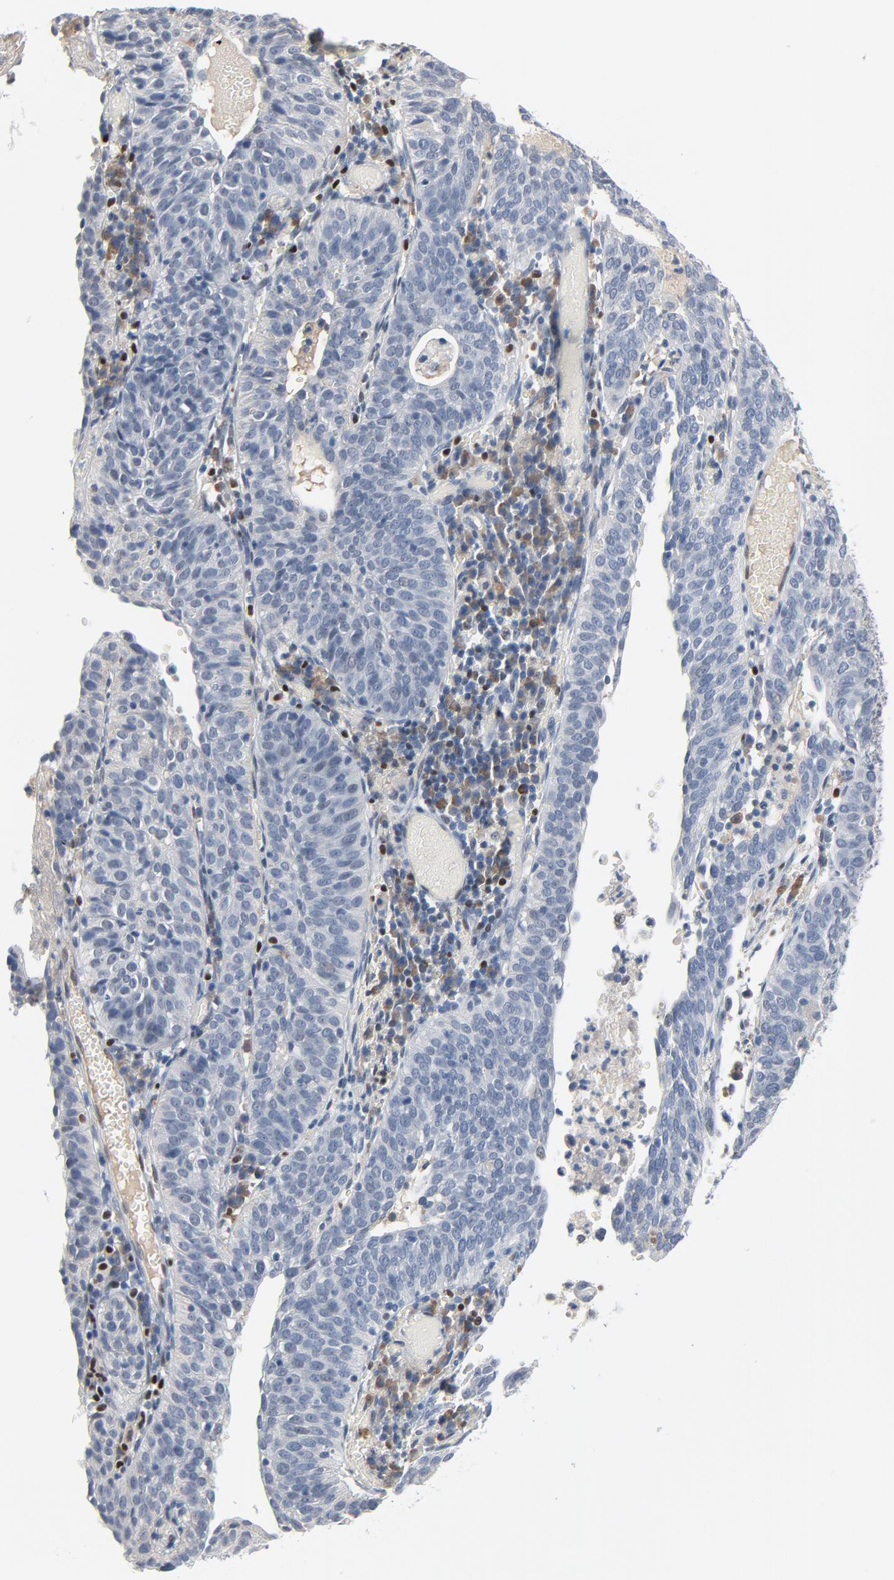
{"staining": {"intensity": "negative", "quantity": "none", "location": "none"}, "tissue": "cervical cancer", "cell_type": "Tumor cells", "image_type": "cancer", "snomed": [{"axis": "morphology", "description": "Squamous cell carcinoma, NOS"}, {"axis": "topography", "description": "Cervix"}], "caption": "There is no significant positivity in tumor cells of cervical squamous cell carcinoma.", "gene": "FOXP1", "patient": {"sex": "female", "age": 39}}